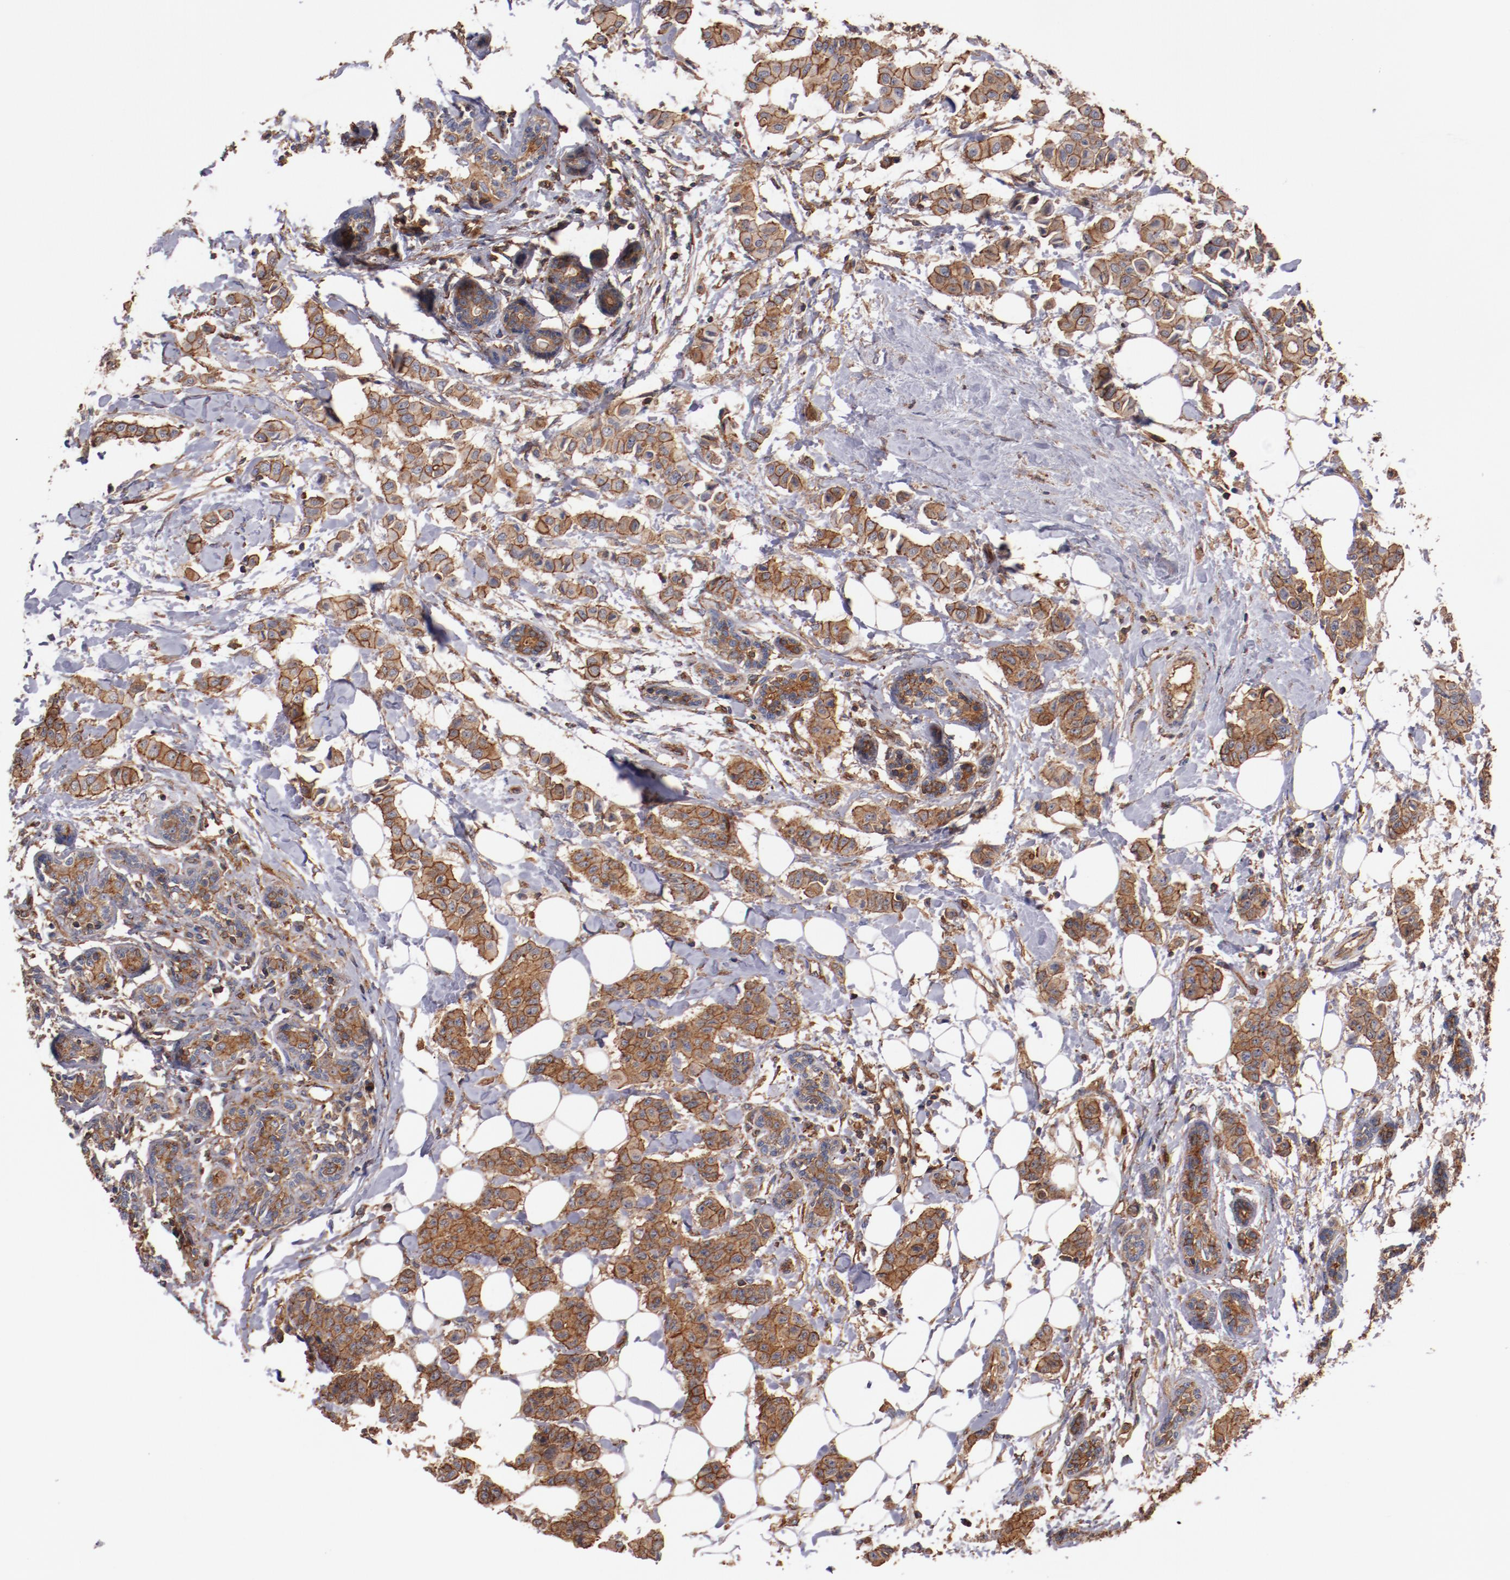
{"staining": {"intensity": "strong", "quantity": ">75%", "location": "cytoplasmic/membranous"}, "tissue": "breast cancer", "cell_type": "Tumor cells", "image_type": "cancer", "snomed": [{"axis": "morphology", "description": "Duct carcinoma"}, {"axis": "topography", "description": "Breast"}], "caption": "Breast cancer (infiltrating ductal carcinoma) stained with DAB (3,3'-diaminobenzidine) immunohistochemistry (IHC) shows high levels of strong cytoplasmic/membranous expression in about >75% of tumor cells. Using DAB (brown) and hematoxylin (blue) stains, captured at high magnification using brightfield microscopy.", "gene": "TMOD3", "patient": {"sex": "female", "age": 40}}